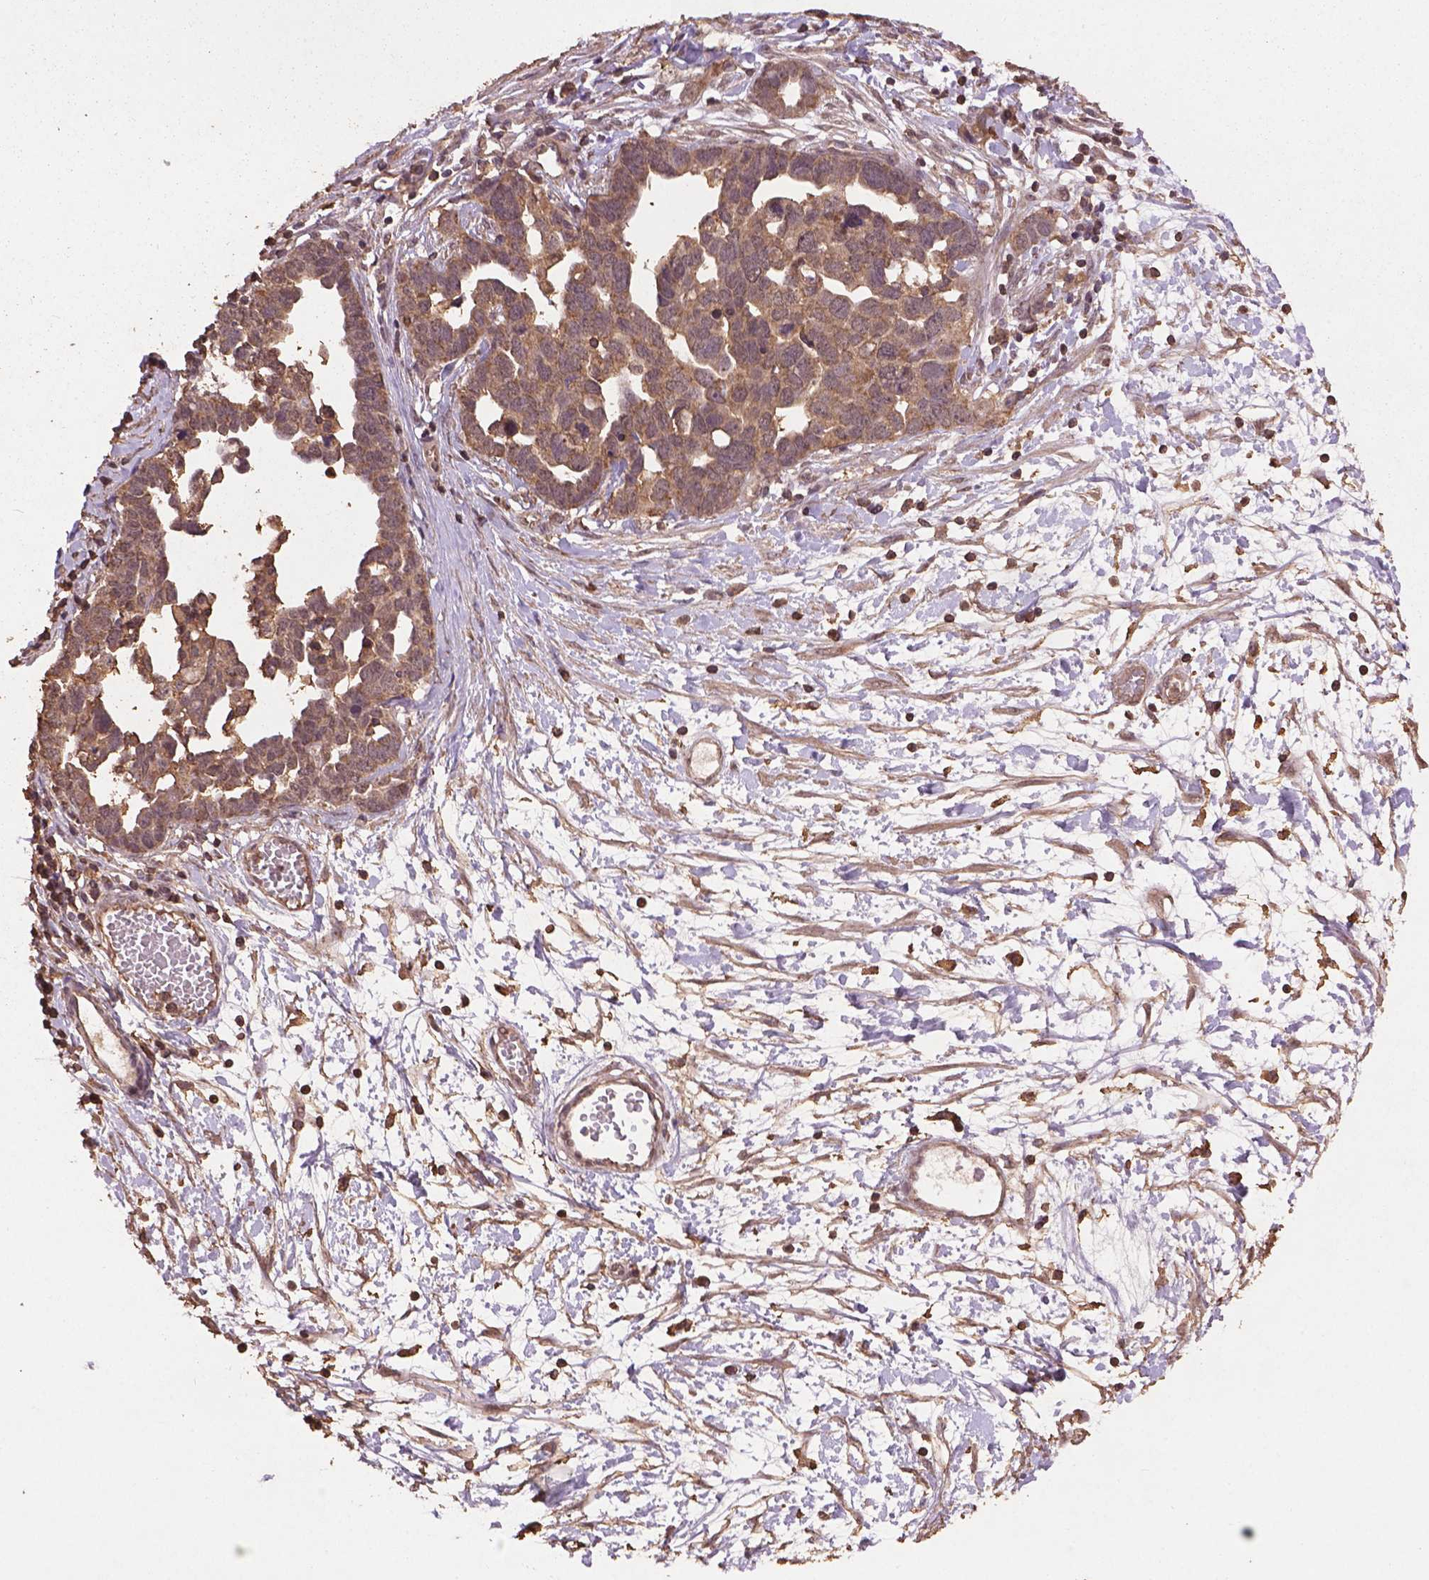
{"staining": {"intensity": "weak", "quantity": ">75%", "location": "cytoplasmic/membranous"}, "tissue": "ovarian cancer", "cell_type": "Tumor cells", "image_type": "cancer", "snomed": [{"axis": "morphology", "description": "Cystadenocarcinoma, serous, NOS"}, {"axis": "topography", "description": "Ovary"}], "caption": "A brown stain shows weak cytoplasmic/membranous expression of a protein in human serous cystadenocarcinoma (ovarian) tumor cells. (DAB (3,3'-diaminobenzidine) IHC, brown staining for protein, blue staining for nuclei).", "gene": "BABAM1", "patient": {"sex": "female", "age": 54}}